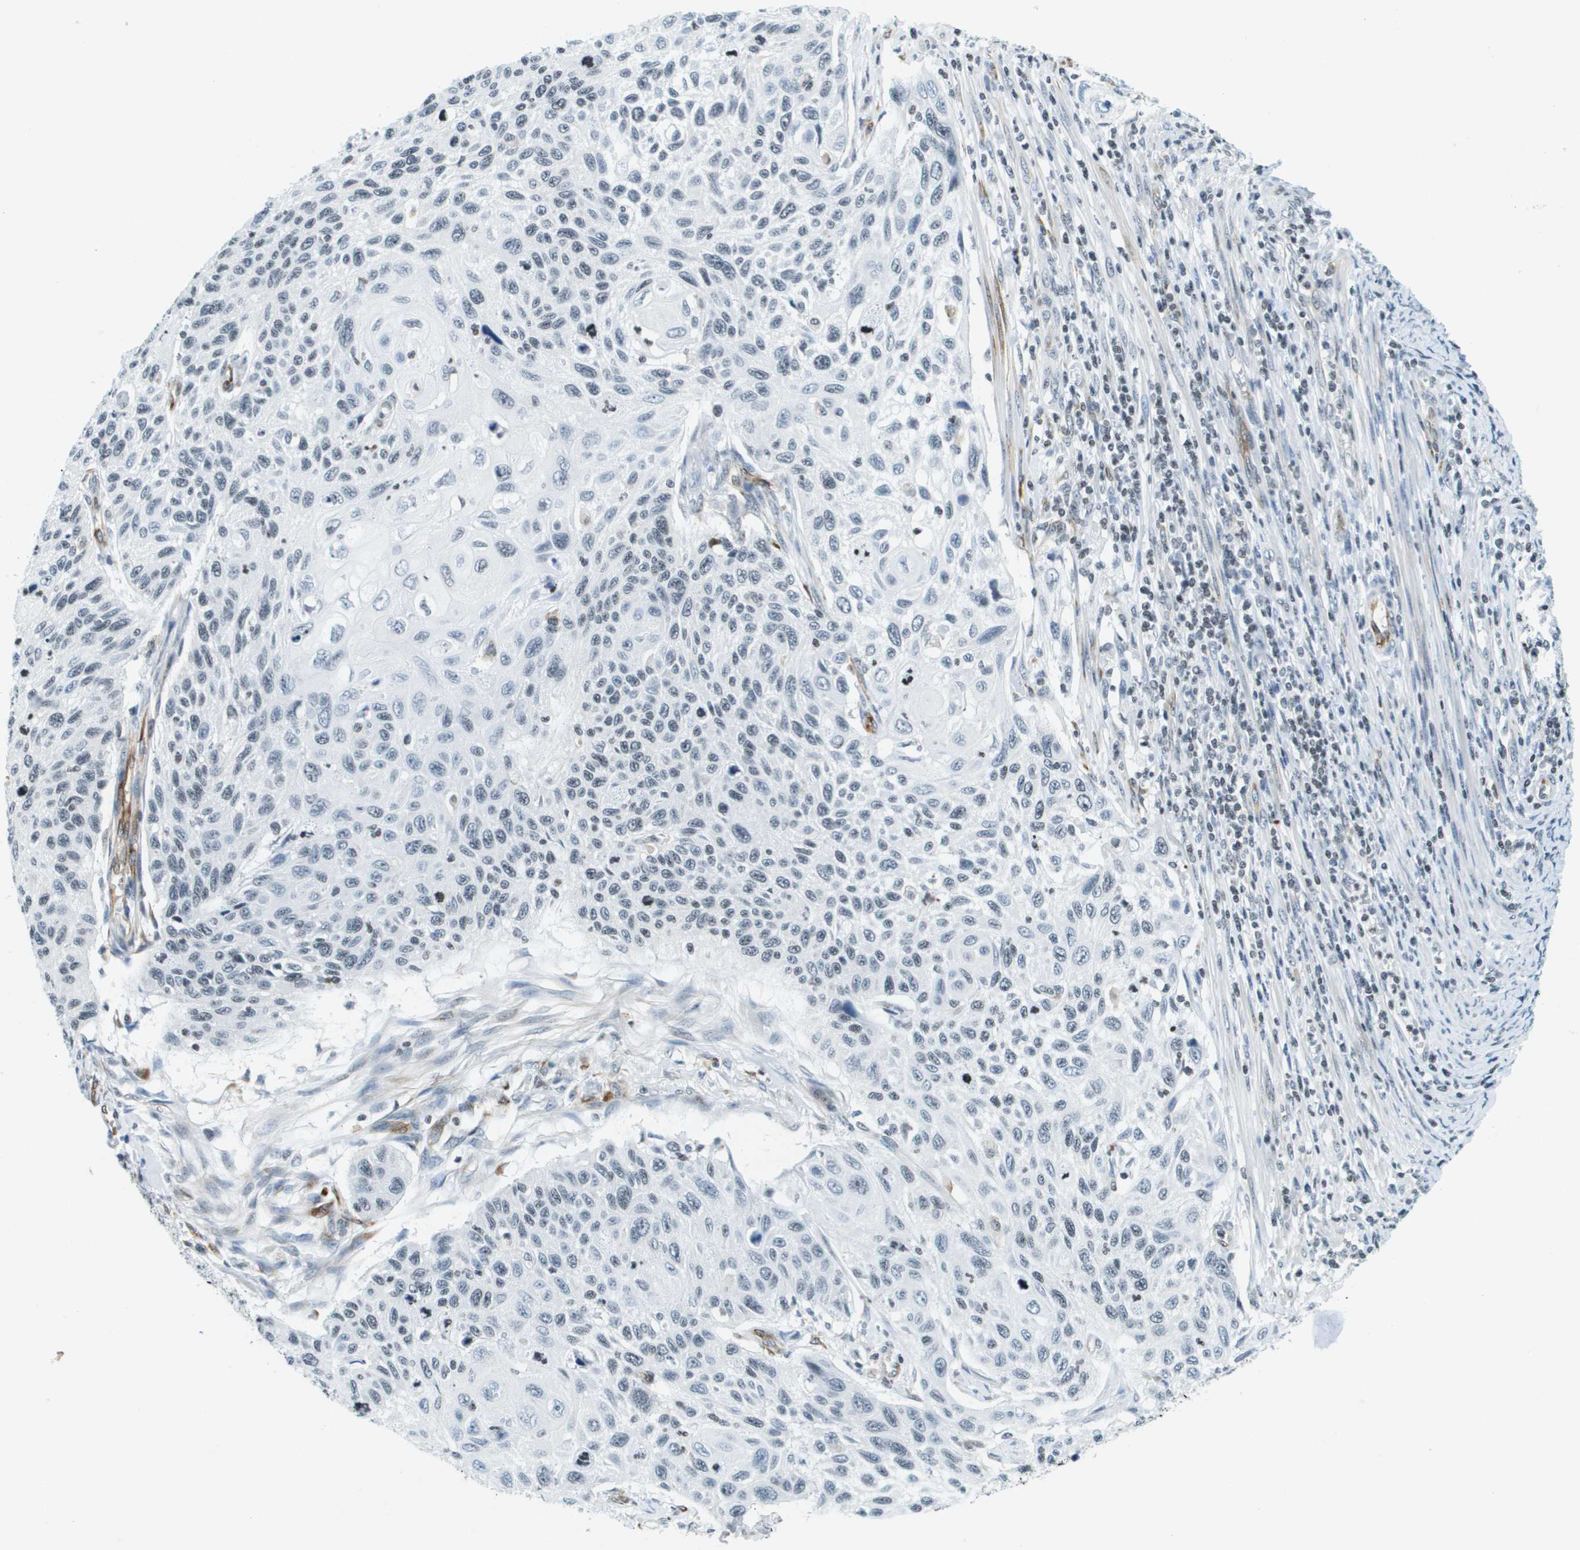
{"staining": {"intensity": "negative", "quantity": "none", "location": "none"}, "tissue": "cervical cancer", "cell_type": "Tumor cells", "image_type": "cancer", "snomed": [{"axis": "morphology", "description": "Squamous cell carcinoma, NOS"}, {"axis": "topography", "description": "Cervix"}], "caption": "Cervical cancer (squamous cell carcinoma) was stained to show a protein in brown. There is no significant positivity in tumor cells.", "gene": "UVRAG", "patient": {"sex": "female", "age": 70}}